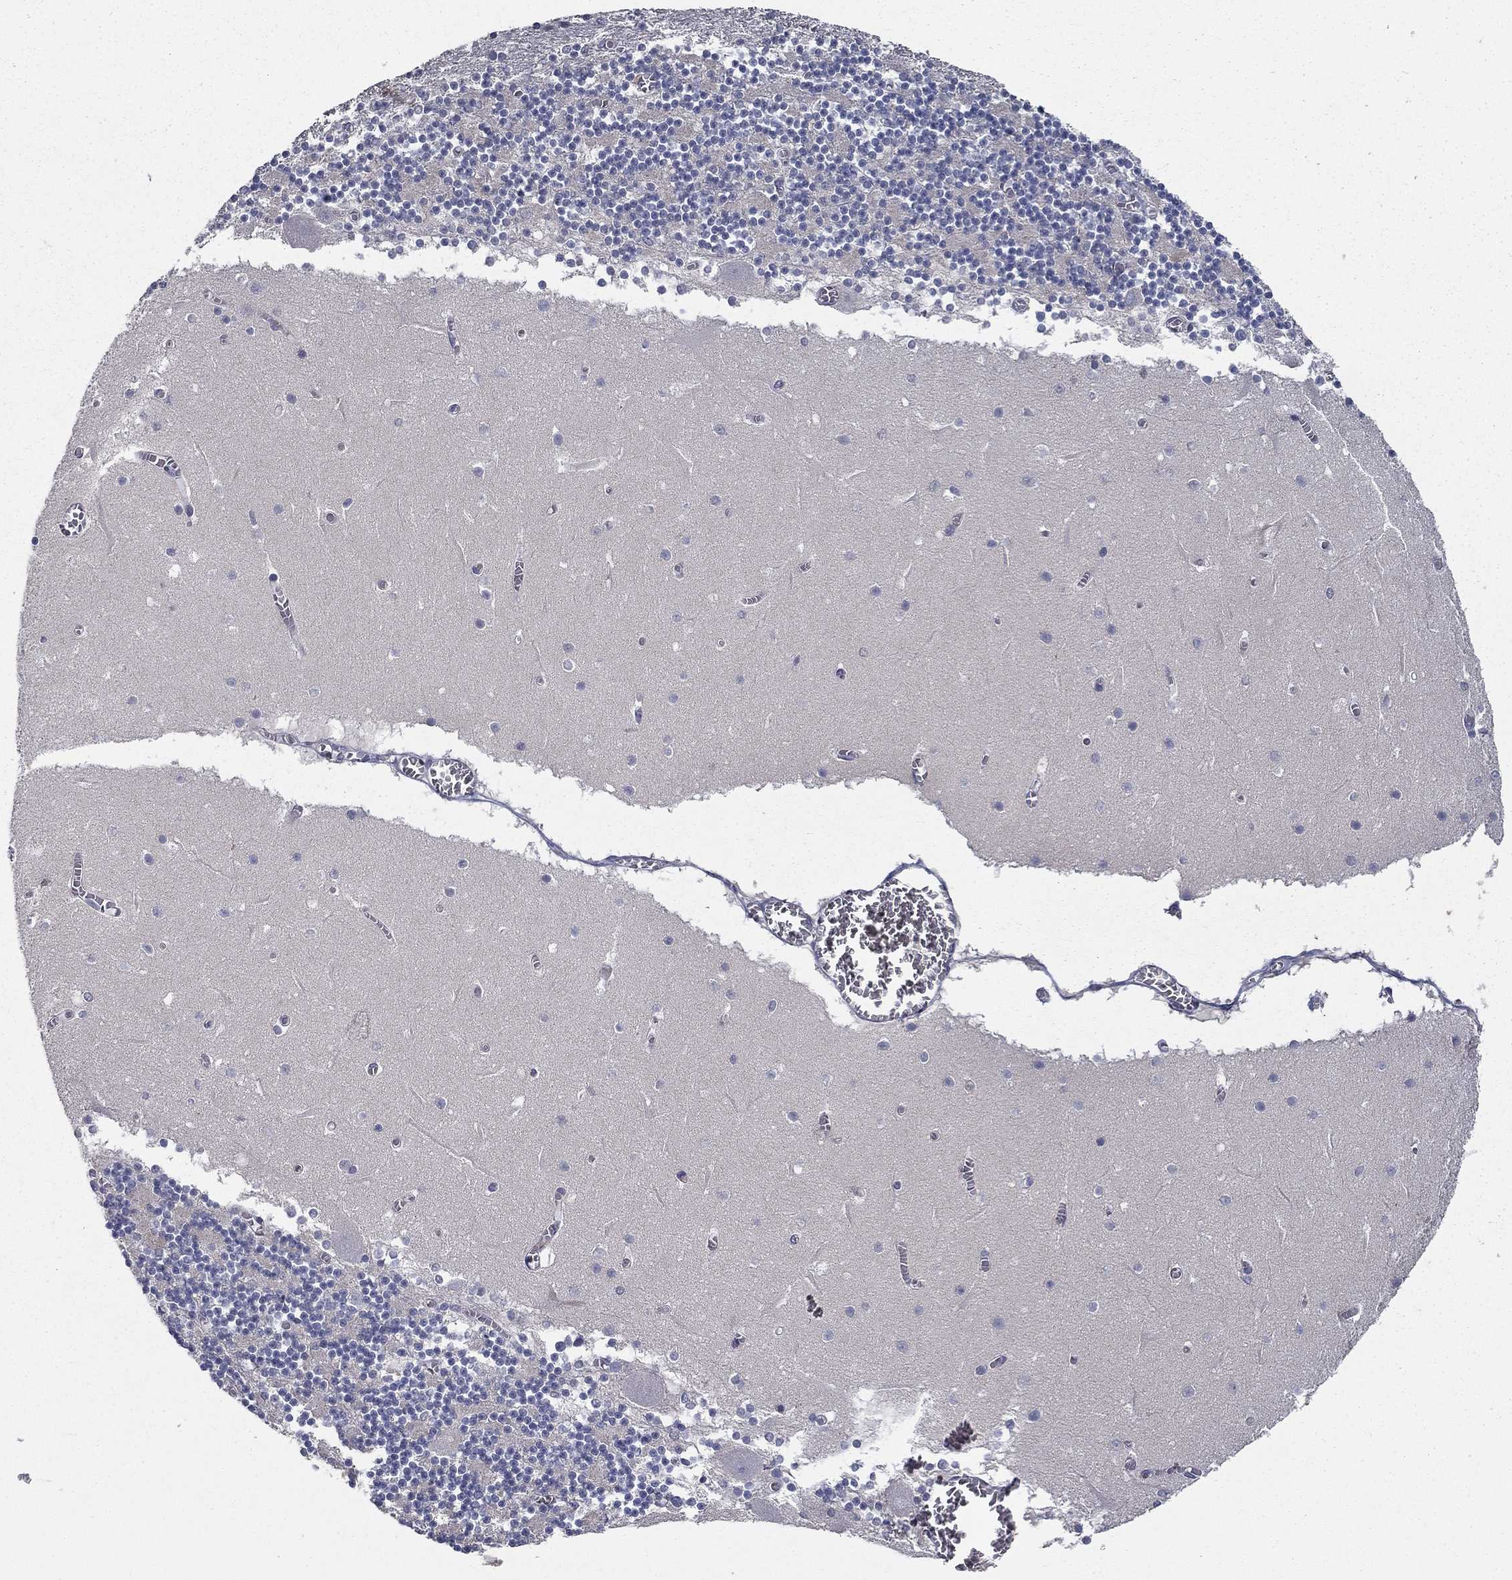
{"staining": {"intensity": "negative", "quantity": "none", "location": "none"}, "tissue": "cerebellum", "cell_type": "Cells in granular layer", "image_type": "normal", "snomed": [{"axis": "morphology", "description": "Normal tissue, NOS"}, {"axis": "topography", "description": "Cerebellum"}], "caption": "Human cerebellum stained for a protein using IHC demonstrates no staining in cells in granular layer.", "gene": "CD274", "patient": {"sex": "female", "age": 28}}